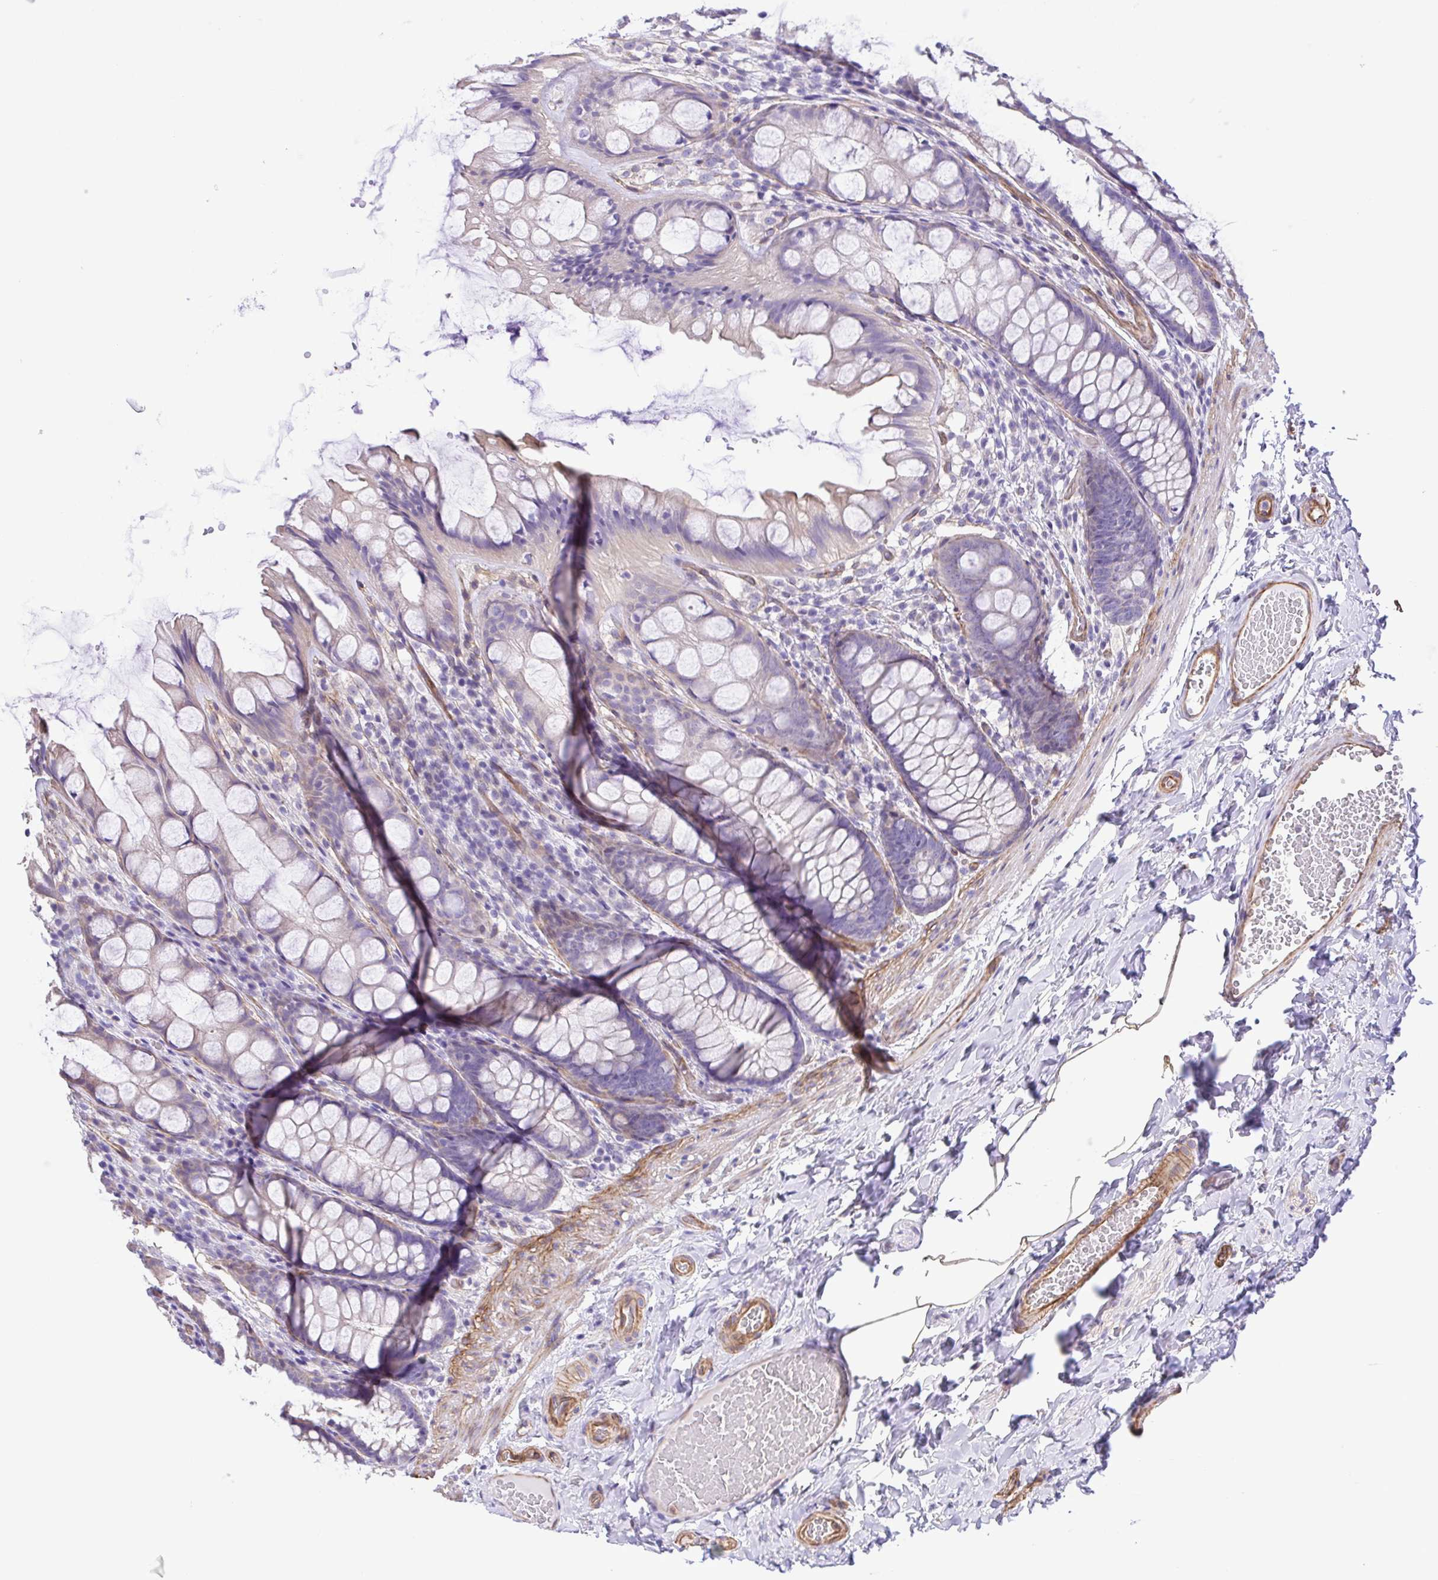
{"staining": {"intensity": "moderate", "quantity": ">75%", "location": "cytoplasmic/membranous"}, "tissue": "colon", "cell_type": "Endothelial cells", "image_type": "normal", "snomed": [{"axis": "morphology", "description": "Normal tissue, NOS"}, {"axis": "topography", "description": "Colon"}], "caption": "This is a photomicrograph of IHC staining of benign colon, which shows moderate positivity in the cytoplasmic/membranous of endothelial cells.", "gene": "FLT1", "patient": {"sex": "male", "age": 47}}